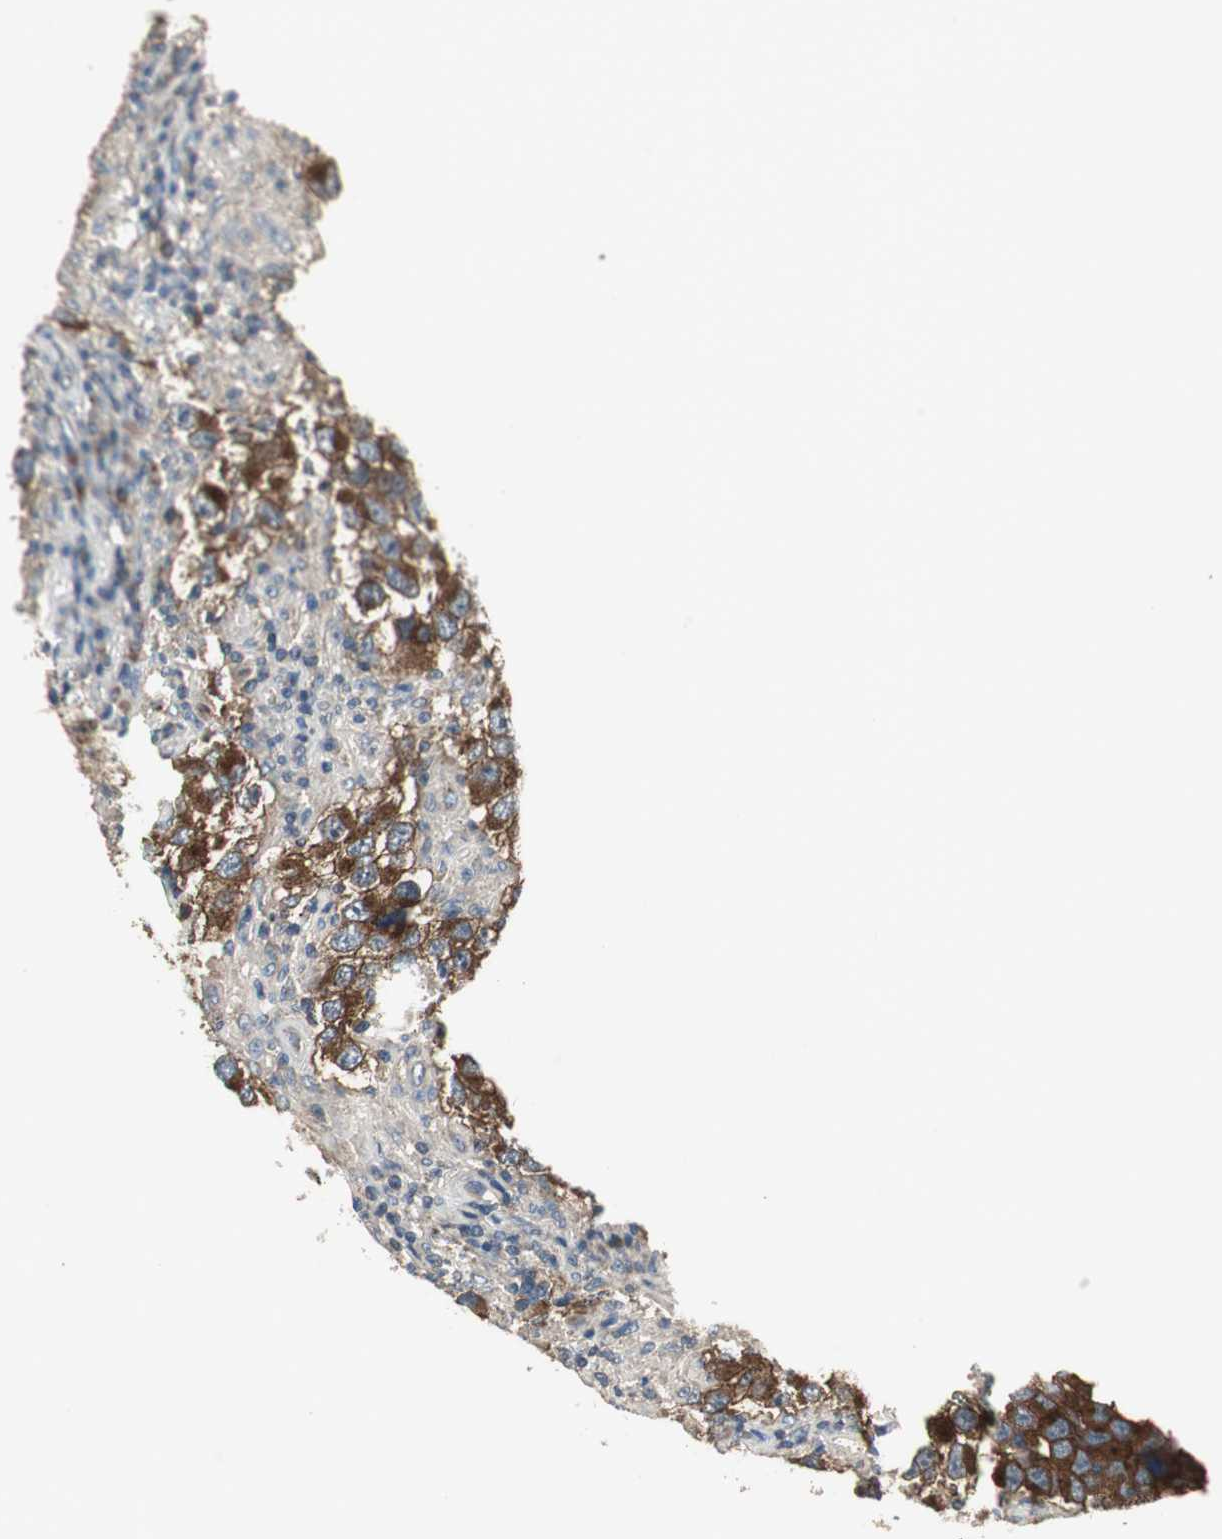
{"staining": {"intensity": "strong", "quantity": ">75%", "location": "cytoplasmic/membranous"}, "tissue": "testis cancer", "cell_type": "Tumor cells", "image_type": "cancer", "snomed": [{"axis": "morphology", "description": "Carcinoma, Embryonal, NOS"}, {"axis": "topography", "description": "Testis"}], "caption": "Tumor cells display strong cytoplasmic/membranous staining in approximately >75% of cells in testis cancer. (brown staining indicates protein expression, while blue staining denotes nuclei).", "gene": "MSTO1", "patient": {"sex": "male", "age": 21}}